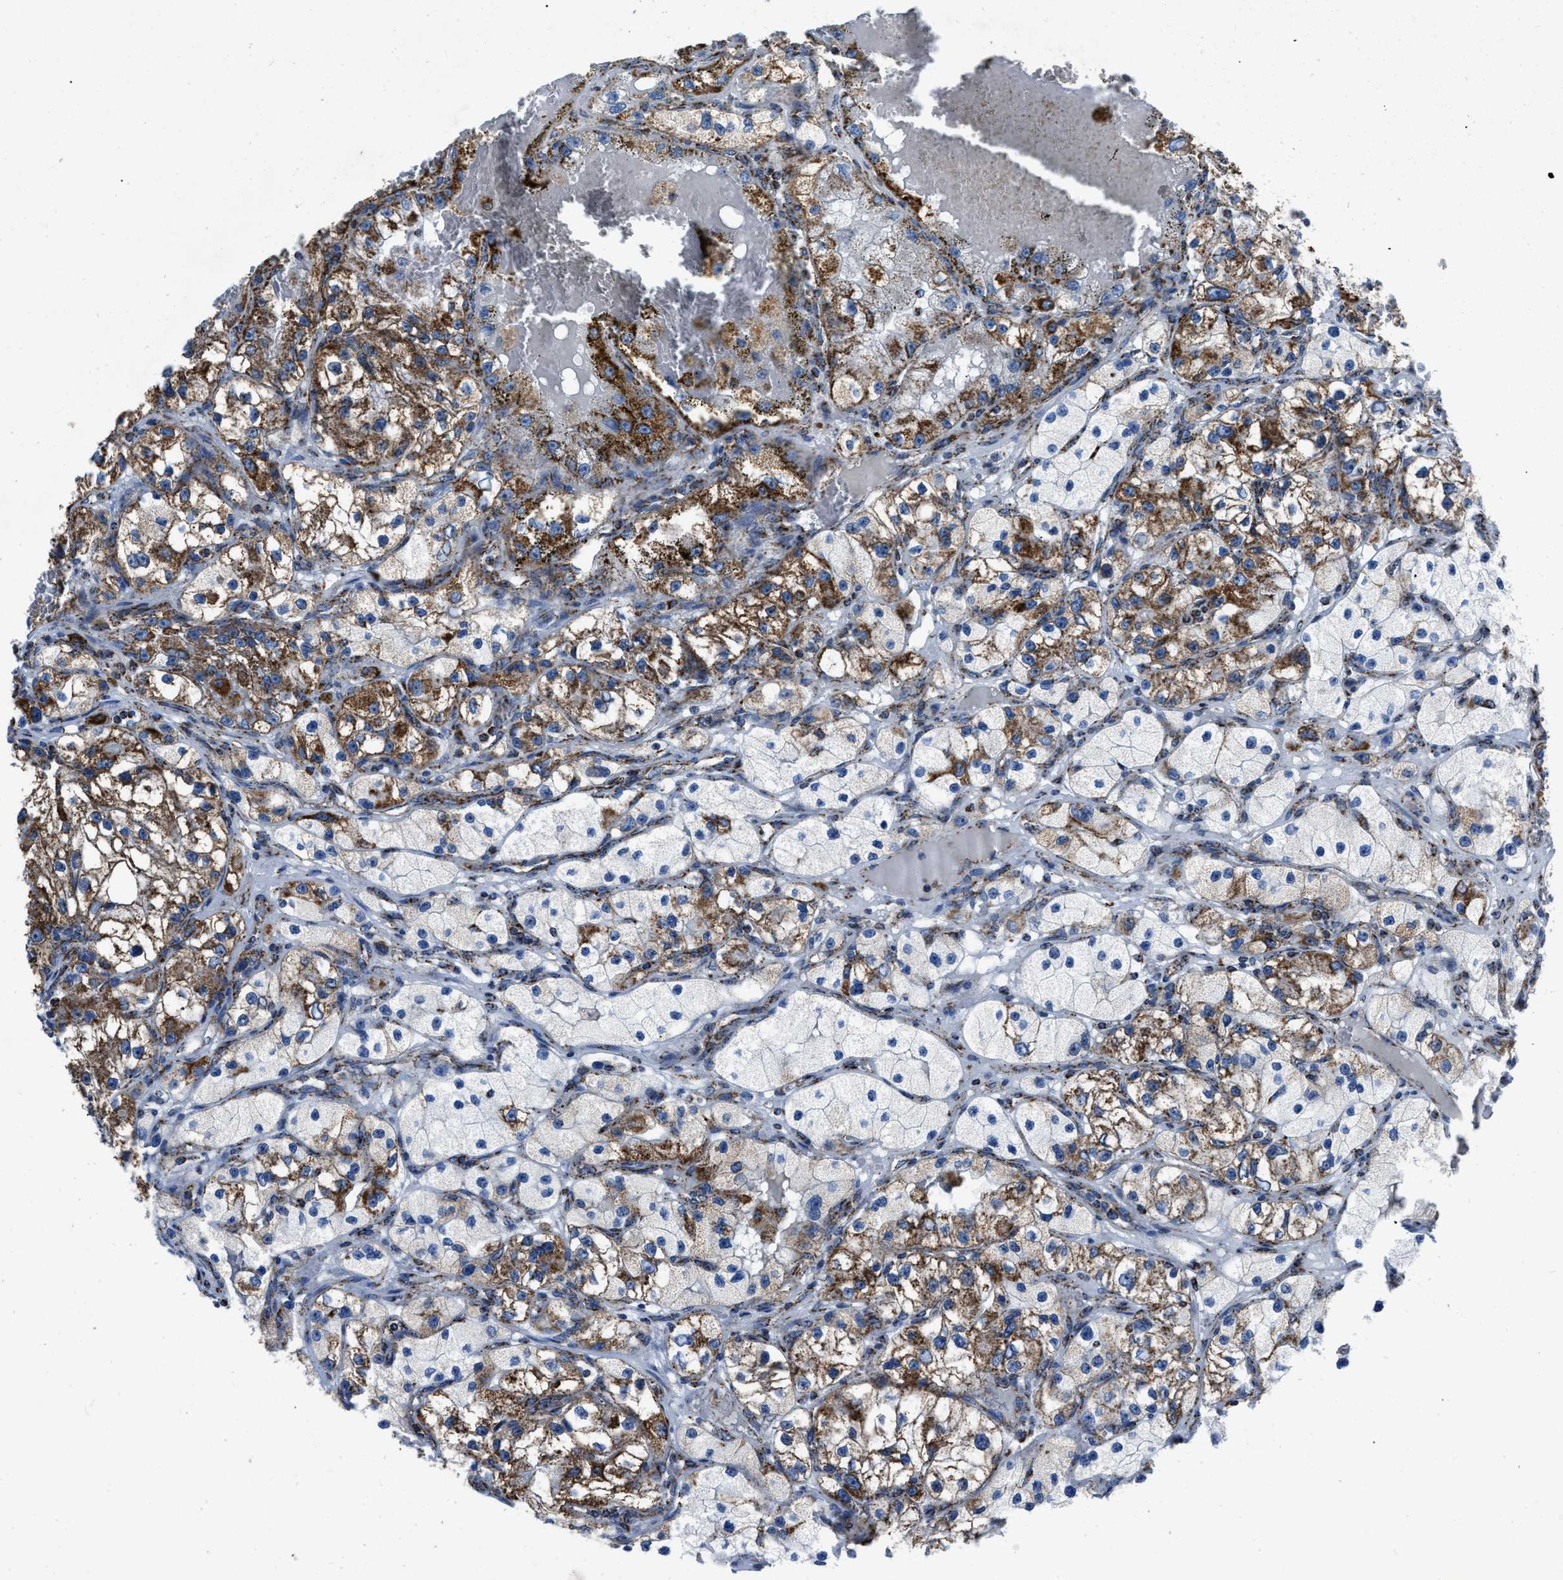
{"staining": {"intensity": "moderate", "quantity": ">75%", "location": "cytoplasmic/membranous"}, "tissue": "renal cancer", "cell_type": "Tumor cells", "image_type": "cancer", "snomed": [{"axis": "morphology", "description": "Adenocarcinoma, NOS"}, {"axis": "topography", "description": "Kidney"}], "caption": "Renal cancer (adenocarcinoma) stained with immunohistochemistry shows moderate cytoplasmic/membranous staining in approximately >75% of tumor cells. The staining was performed using DAB, with brown indicating positive protein expression. Nuclei are stained blue with hematoxylin.", "gene": "NSD3", "patient": {"sex": "female", "age": 57}}